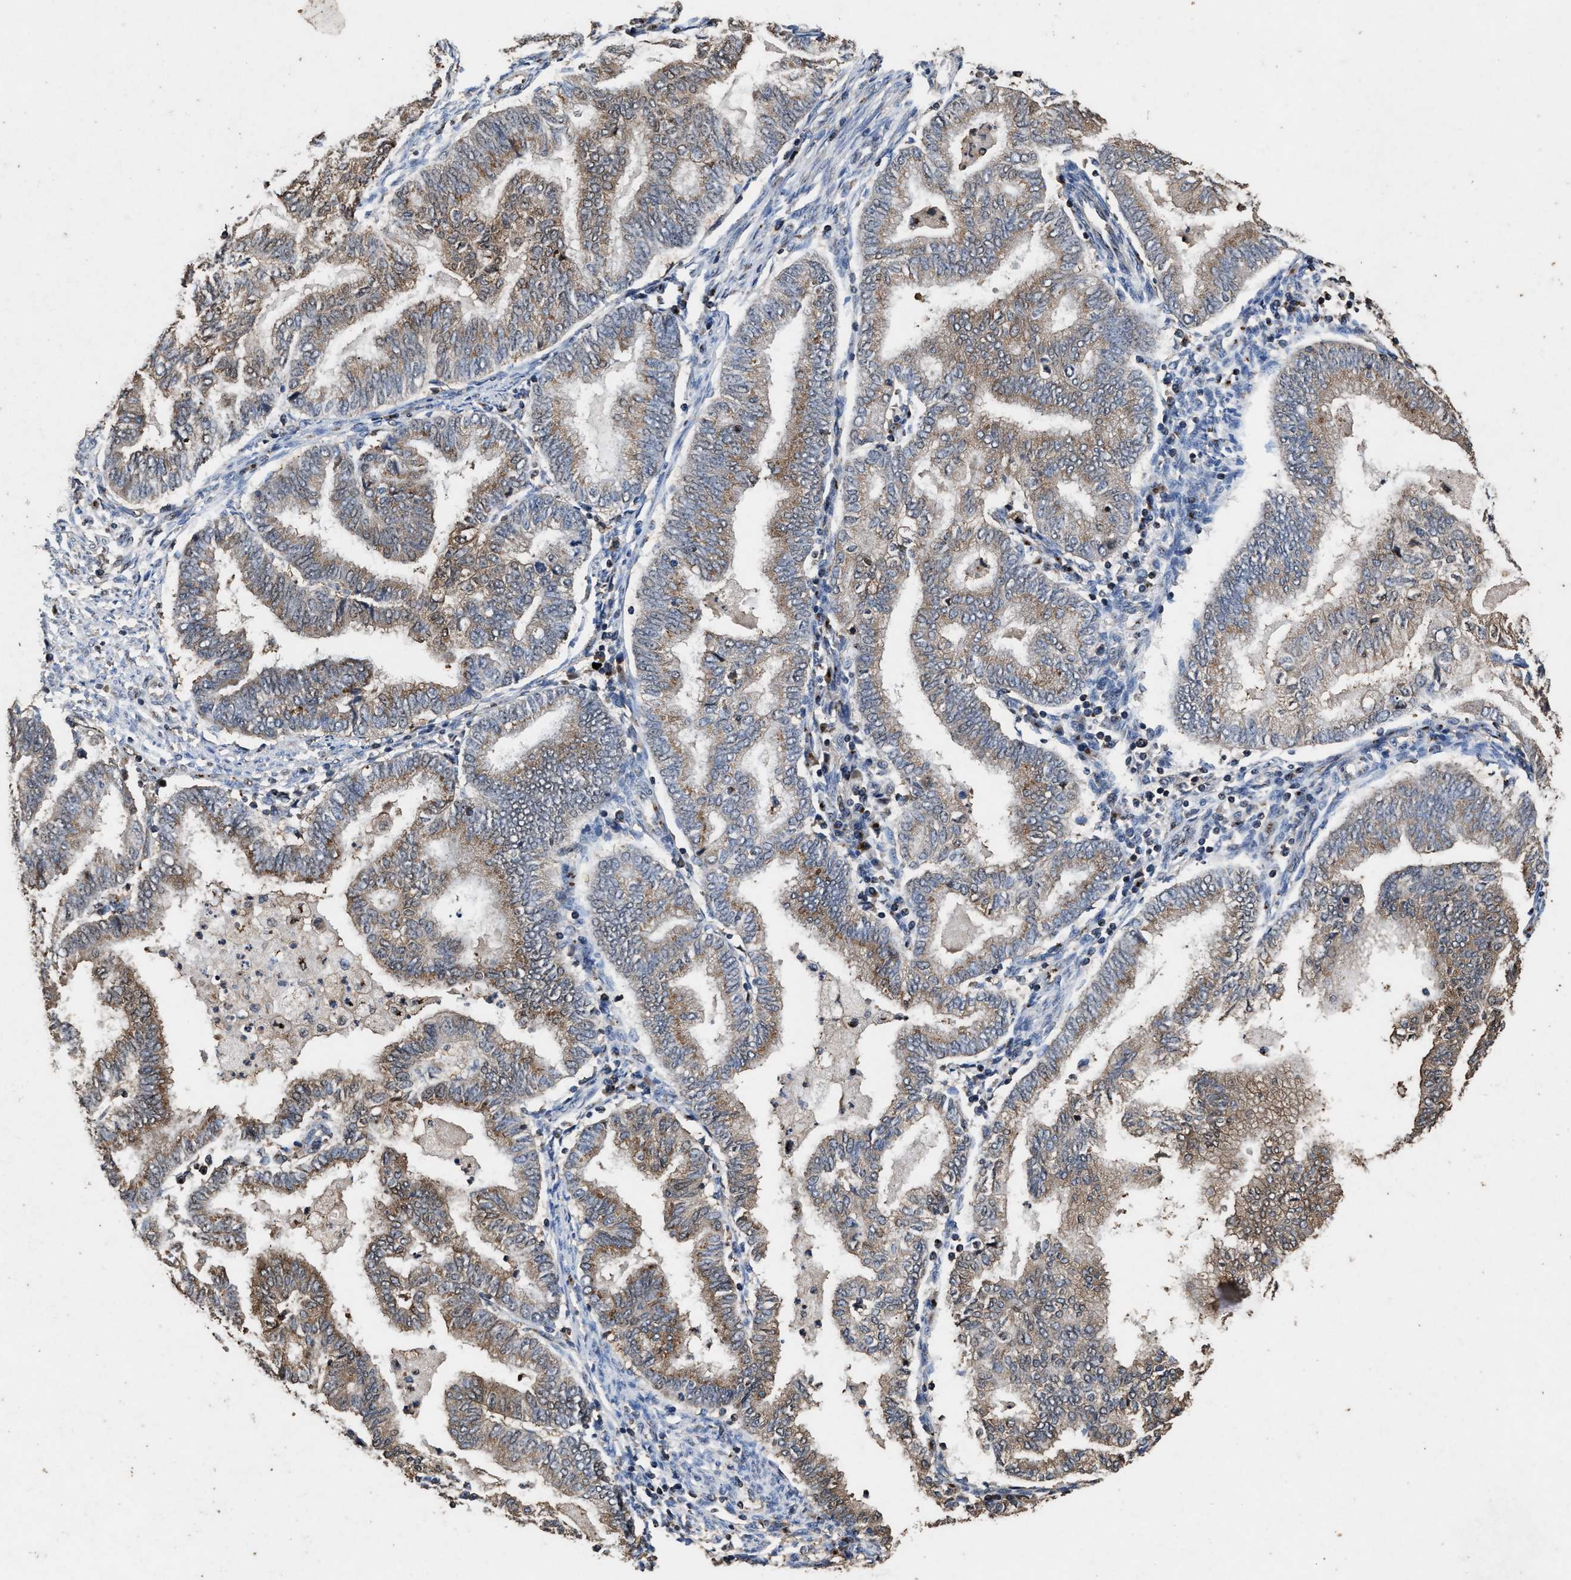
{"staining": {"intensity": "moderate", "quantity": ">75%", "location": "cytoplasmic/membranous"}, "tissue": "endometrial cancer", "cell_type": "Tumor cells", "image_type": "cancer", "snomed": [{"axis": "morphology", "description": "Polyp, NOS"}, {"axis": "morphology", "description": "Adenocarcinoma, NOS"}, {"axis": "morphology", "description": "Adenoma, NOS"}, {"axis": "topography", "description": "Endometrium"}], "caption": "Immunohistochemical staining of human polyp (endometrial) exhibits medium levels of moderate cytoplasmic/membranous protein expression in about >75% of tumor cells.", "gene": "TPST2", "patient": {"sex": "female", "age": 79}}